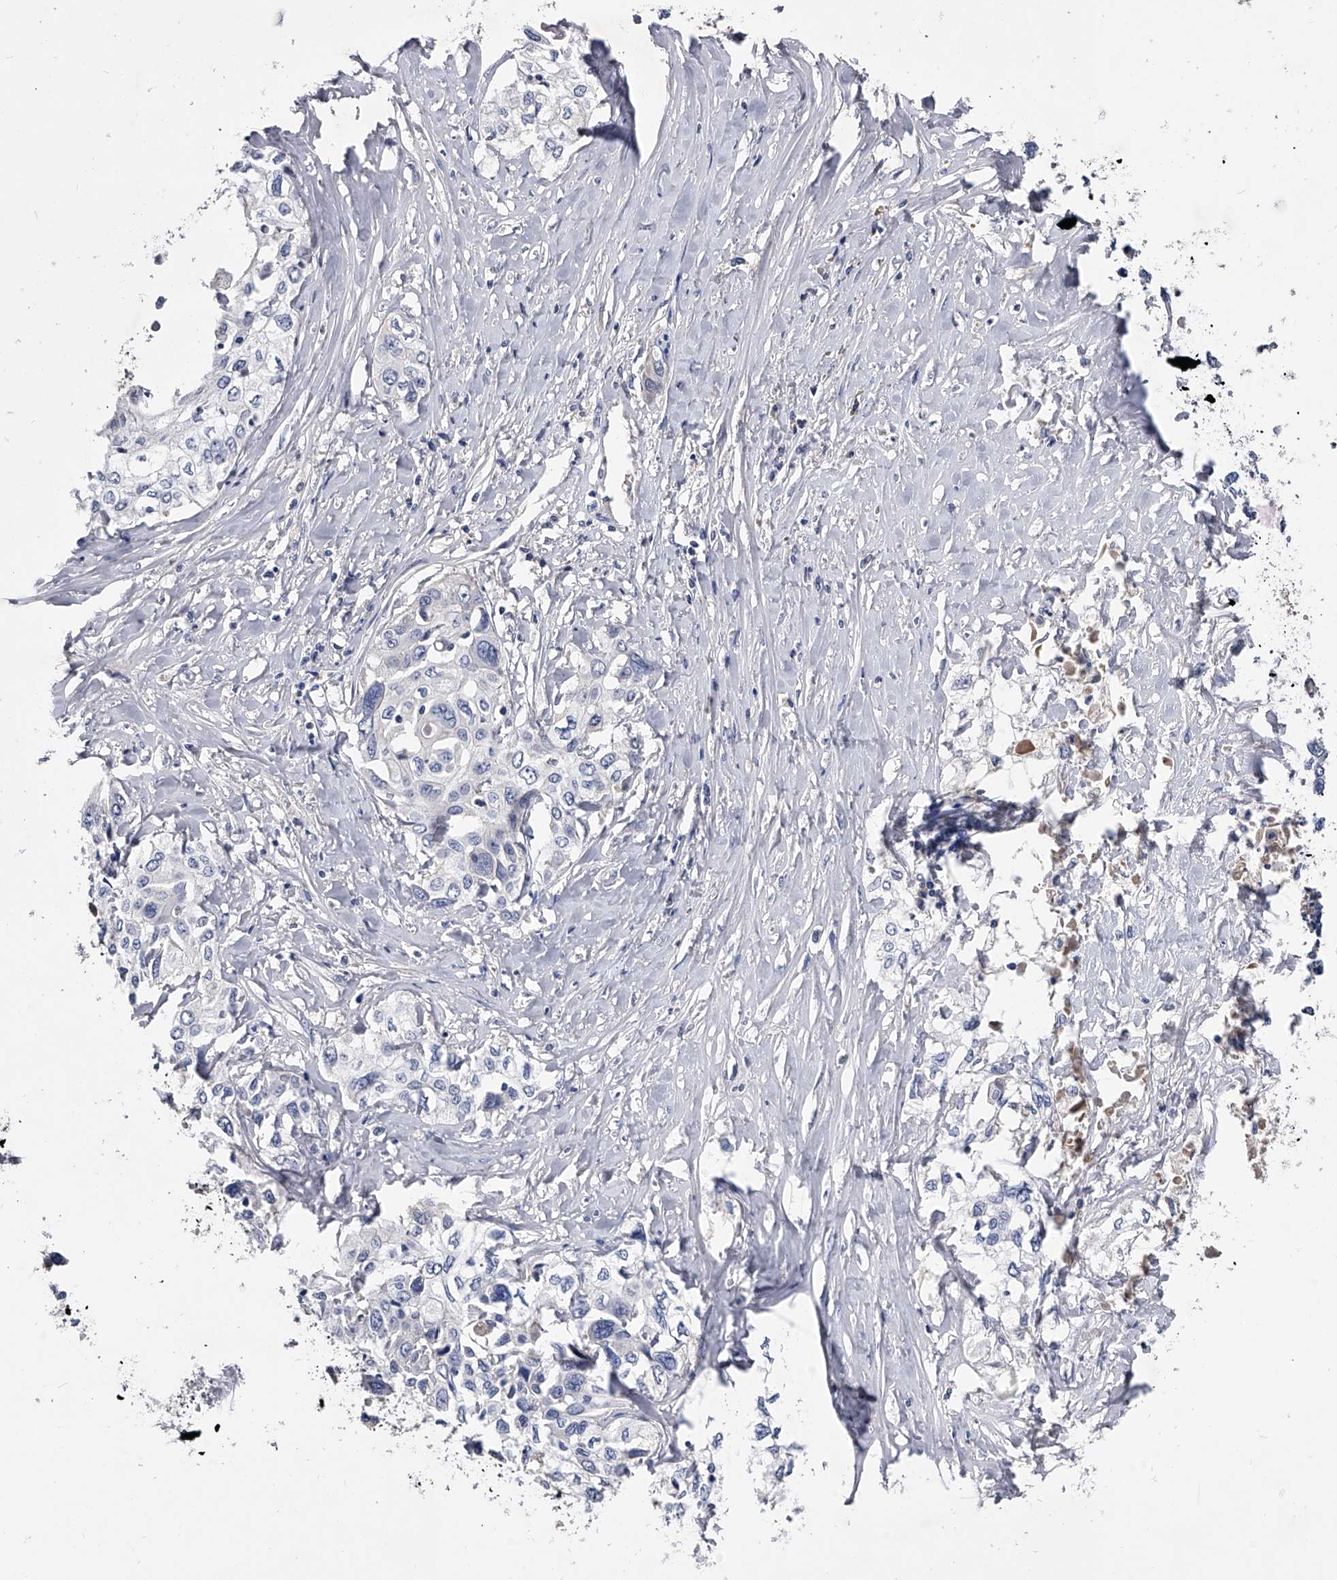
{"staining": {"intensity": "negative", "quantity": "none", "location": "none"}, "tissue": "cervical cancer", "cell_type": "Tumor cells", "image_type": "cancer", "snomed": [{"axis": "morphology", "description": "Squamous cell carcinoma, NOS"}, {"axis": "topography", "description": "Cervix"}], "caption": "Protein analysis of cervical cancer (squamous cell carcinoma) demonstrates no significant positivity in tumor cells.", "gene": "EFCAB7", "patient": {"sex": "female", "age": 31}}